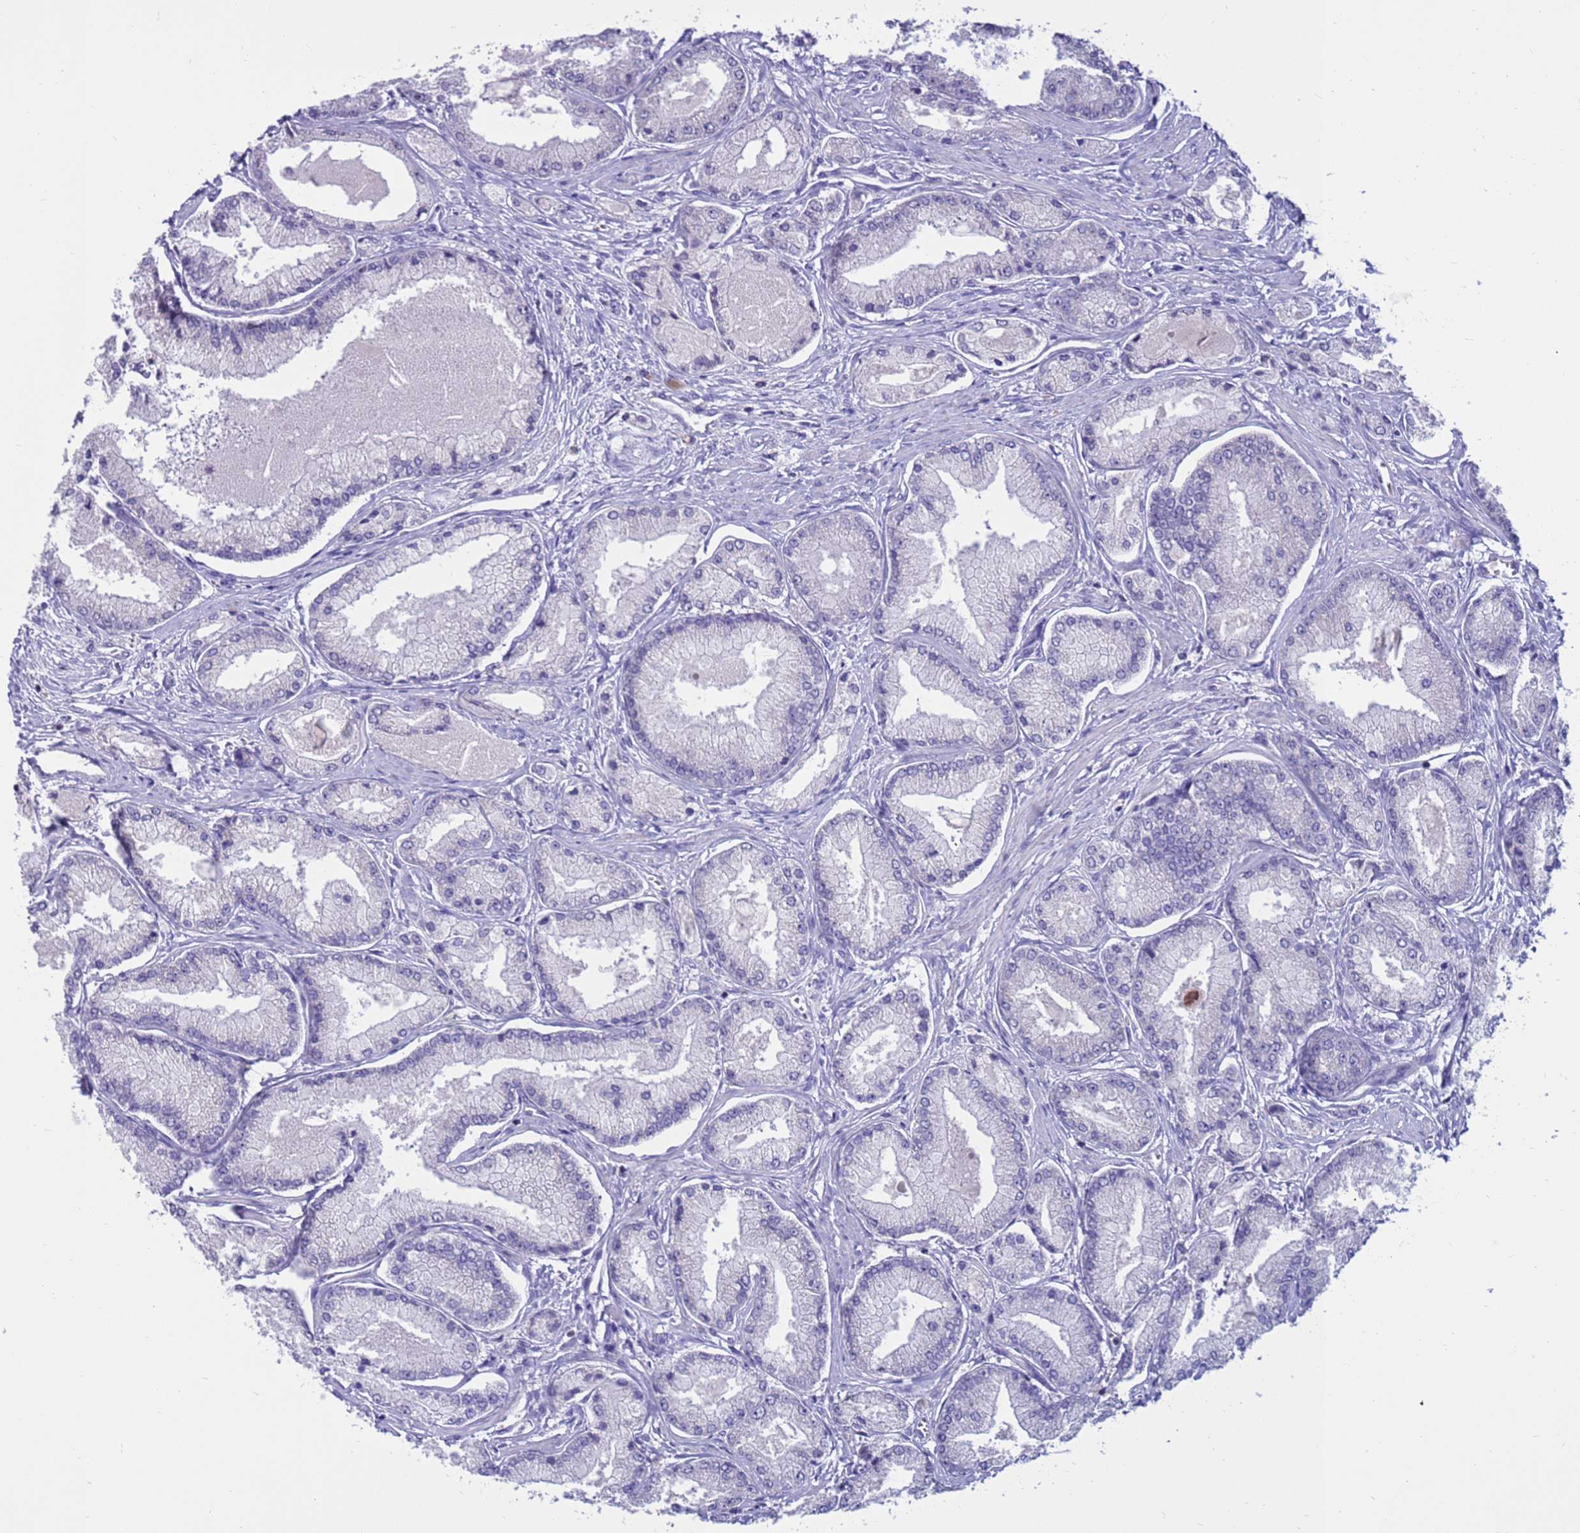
{"staining": {"intensity": "negative", "quantity": "none", "location": "none"}, "tissue": "prostate cancer", "cell_type": "Tumor cells", "image_type": "cancer", "snomed": [{"axis": "morphology", "description": "Adenocarcinoma, Low grade"}, {"axis": "topography", "description": "Prostate"}], "caption": "Prostate adenocarcinoma (low-grade) was stained to show a protein in brown. There is no significant expression in tumor cells. (Immunohistochemistry, brightfield microscopy, high magnification).", "gene": "PDE10A", "patient": {"sex": "male", "age": 74}}